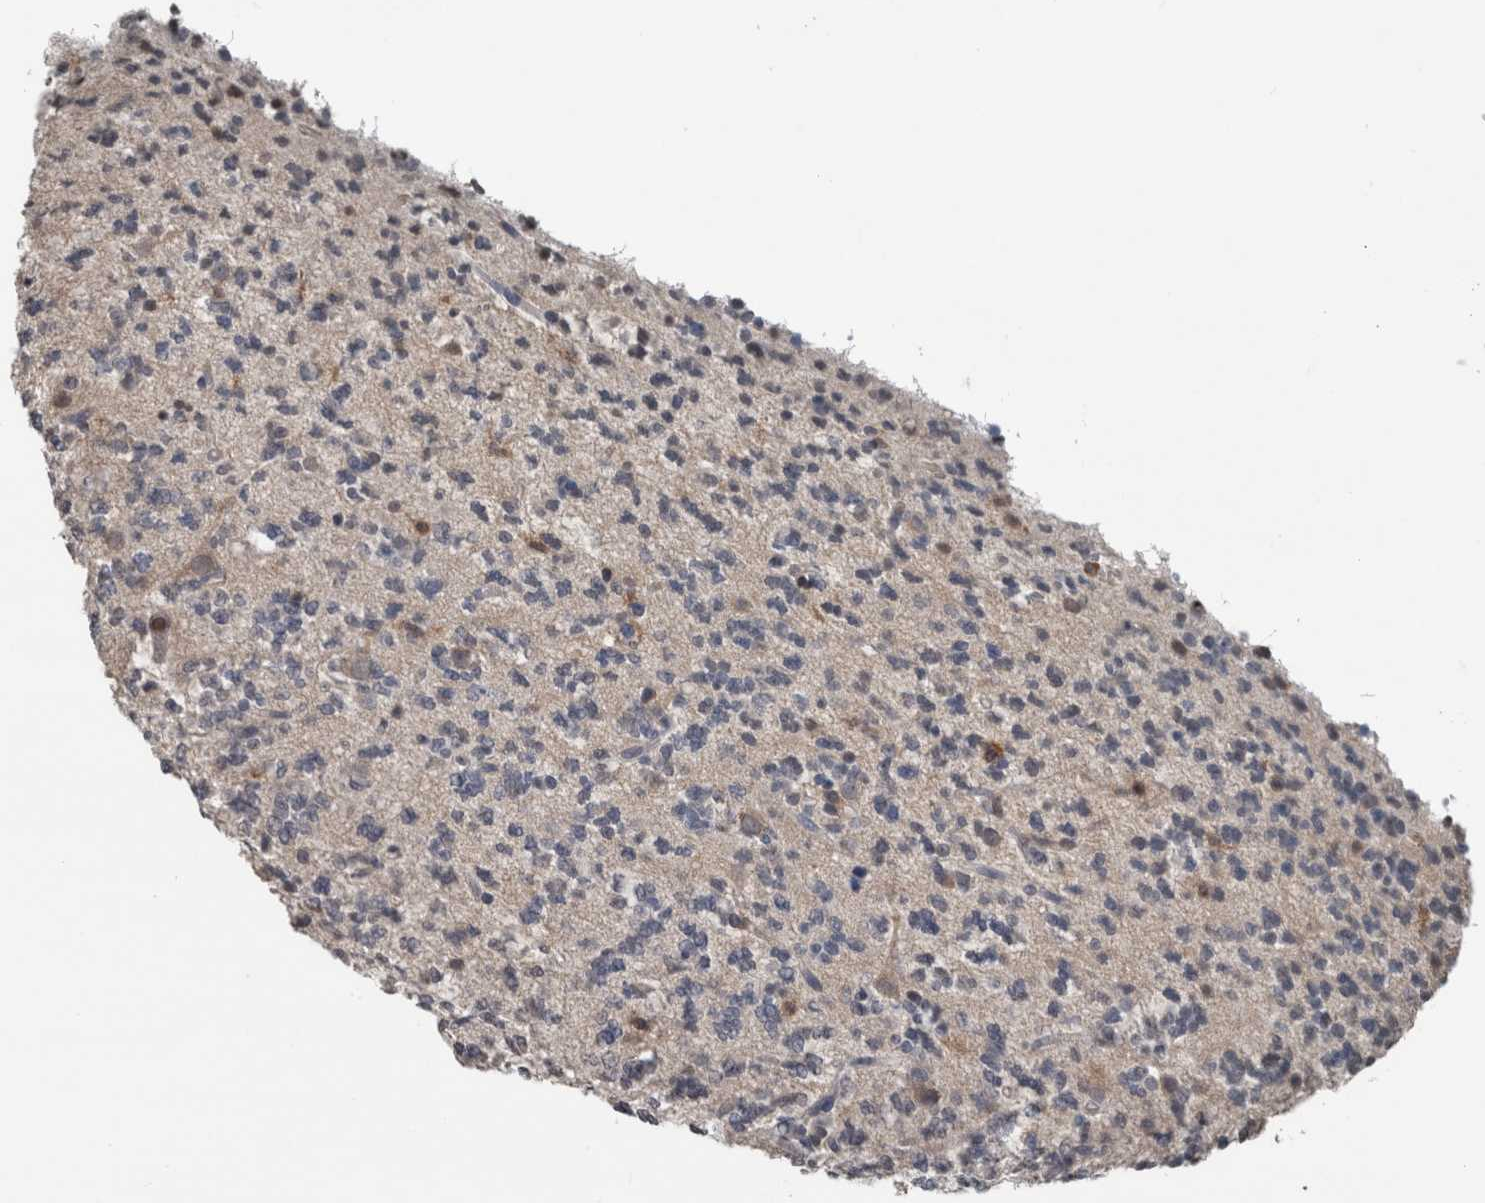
{"staining": {"intensity": "negative", "quantity": "none", "location": "none"}, "tissue": "glioma", "cell_type": "Tumor cells", "image_type": "cancer", "snomed": [{"axis": "morphology", "description": "Glioma, malignant, Low grade"}, {"axis": "topography", "description": "Brain"}], "caption": "The IHC micrograph has no significant staining in tumor cells of low-grade glioma (malignant) tissue.", "gene": "MAFF", "patient": {"sex": "male", "age": 38}}